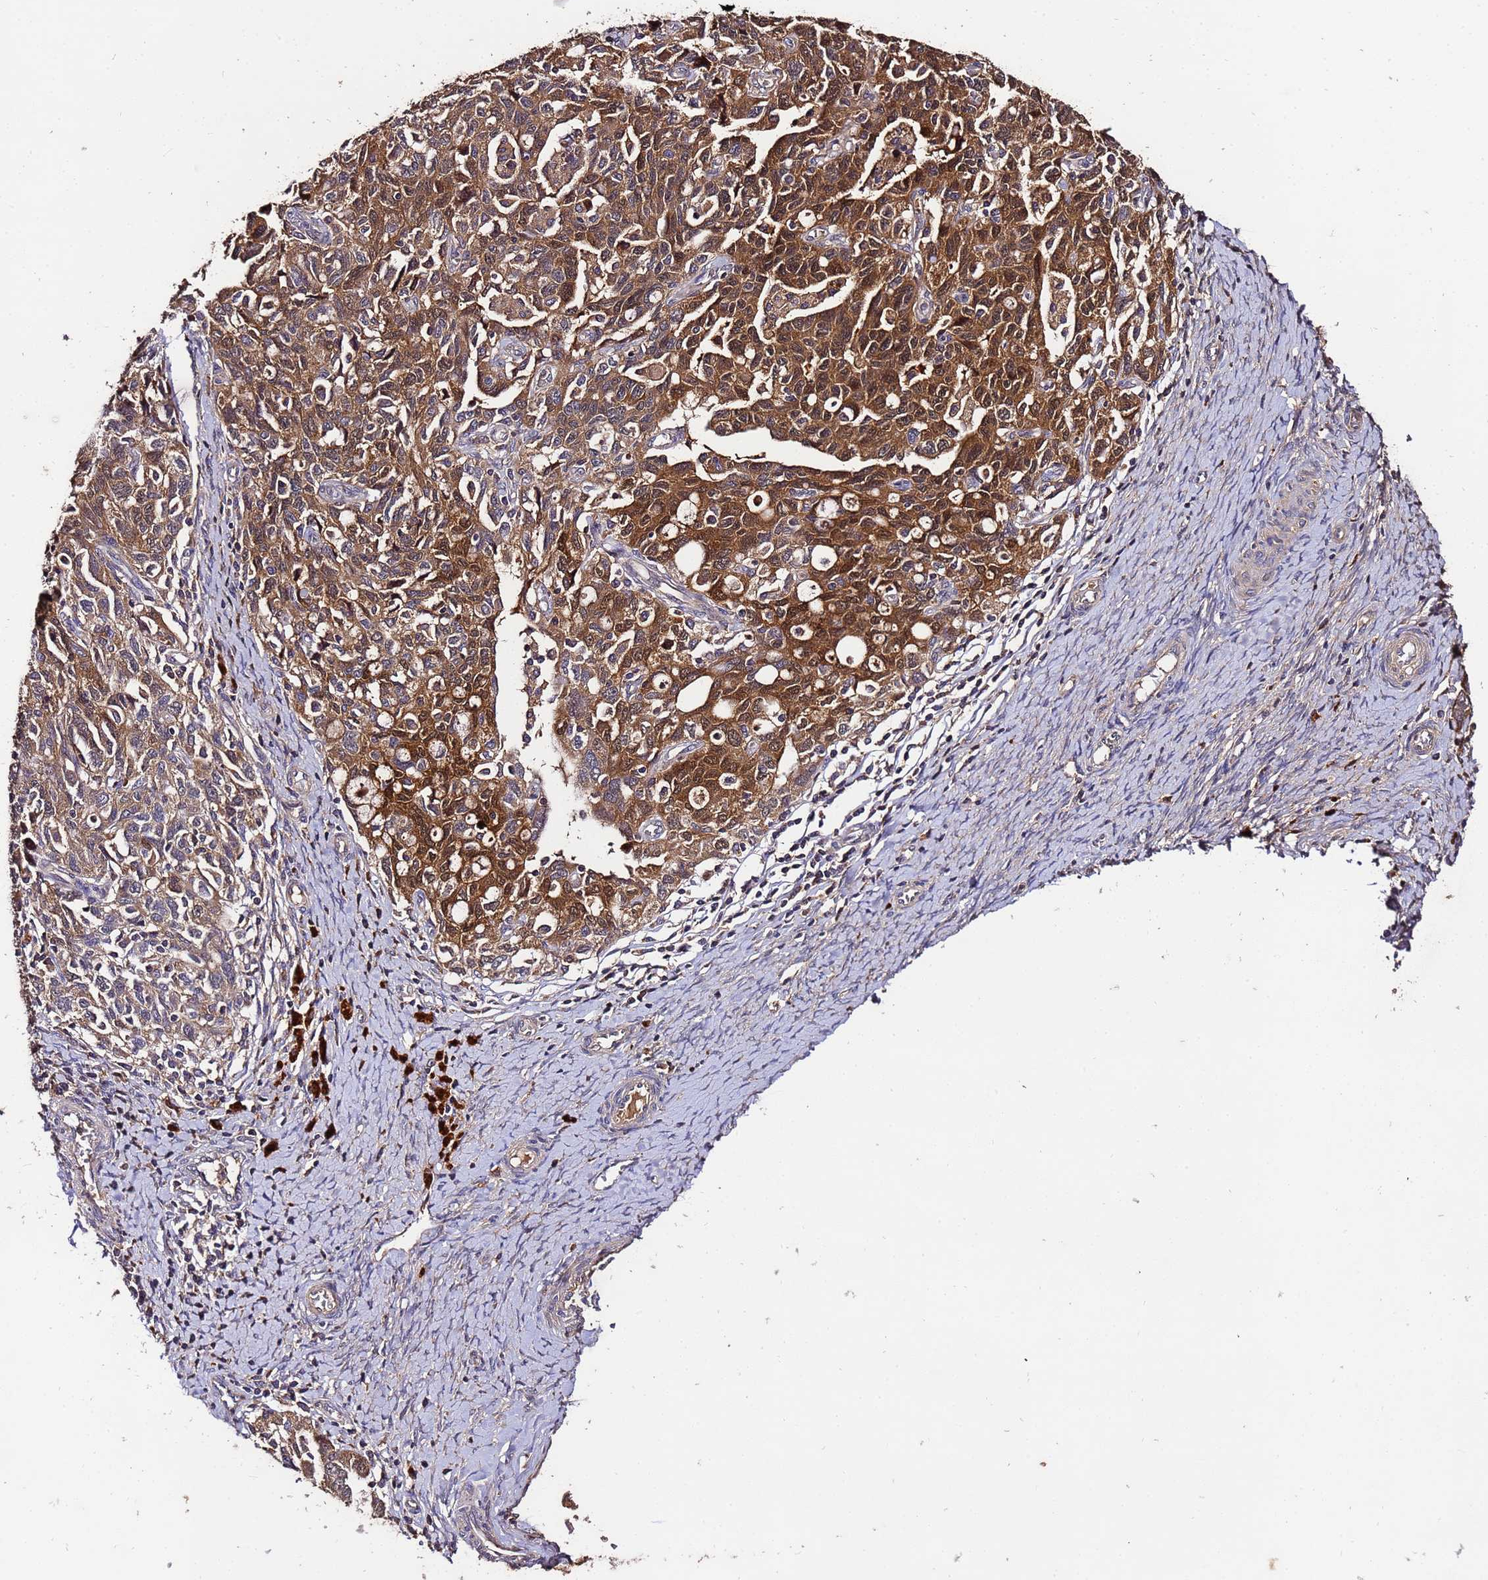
{"staining": {"intensity": "strong", "quantity": ">75%", "location": "cytoplasmic/membranous"}, "tissue": "ovarian cancer", "cell_type": "Tumor cells", "image_type": "cancer", "snomed": [{"axis": "morphology", "description": "Carcinoma, NOS"}, {"axis": "morphology", "description": "Cystadenocarcinoma, serous, NOS"}, {"axis": "topography", "description": "Ovary"}], "caption": "Immunohistochemical staining of human ovarian cancer (carcinoma) reveals high levels of strong cytoplasmic/membranous protein expression in approximately >75% of tumor cells. The staining is performed using DAB (3,3'-diaminobenzidine) brown chromogen to label protein expression. The nuclei are counter-stained blue using hematoxylin.", "gene": "MTERF1", "patient": {"sex": "female", "age": 69}}